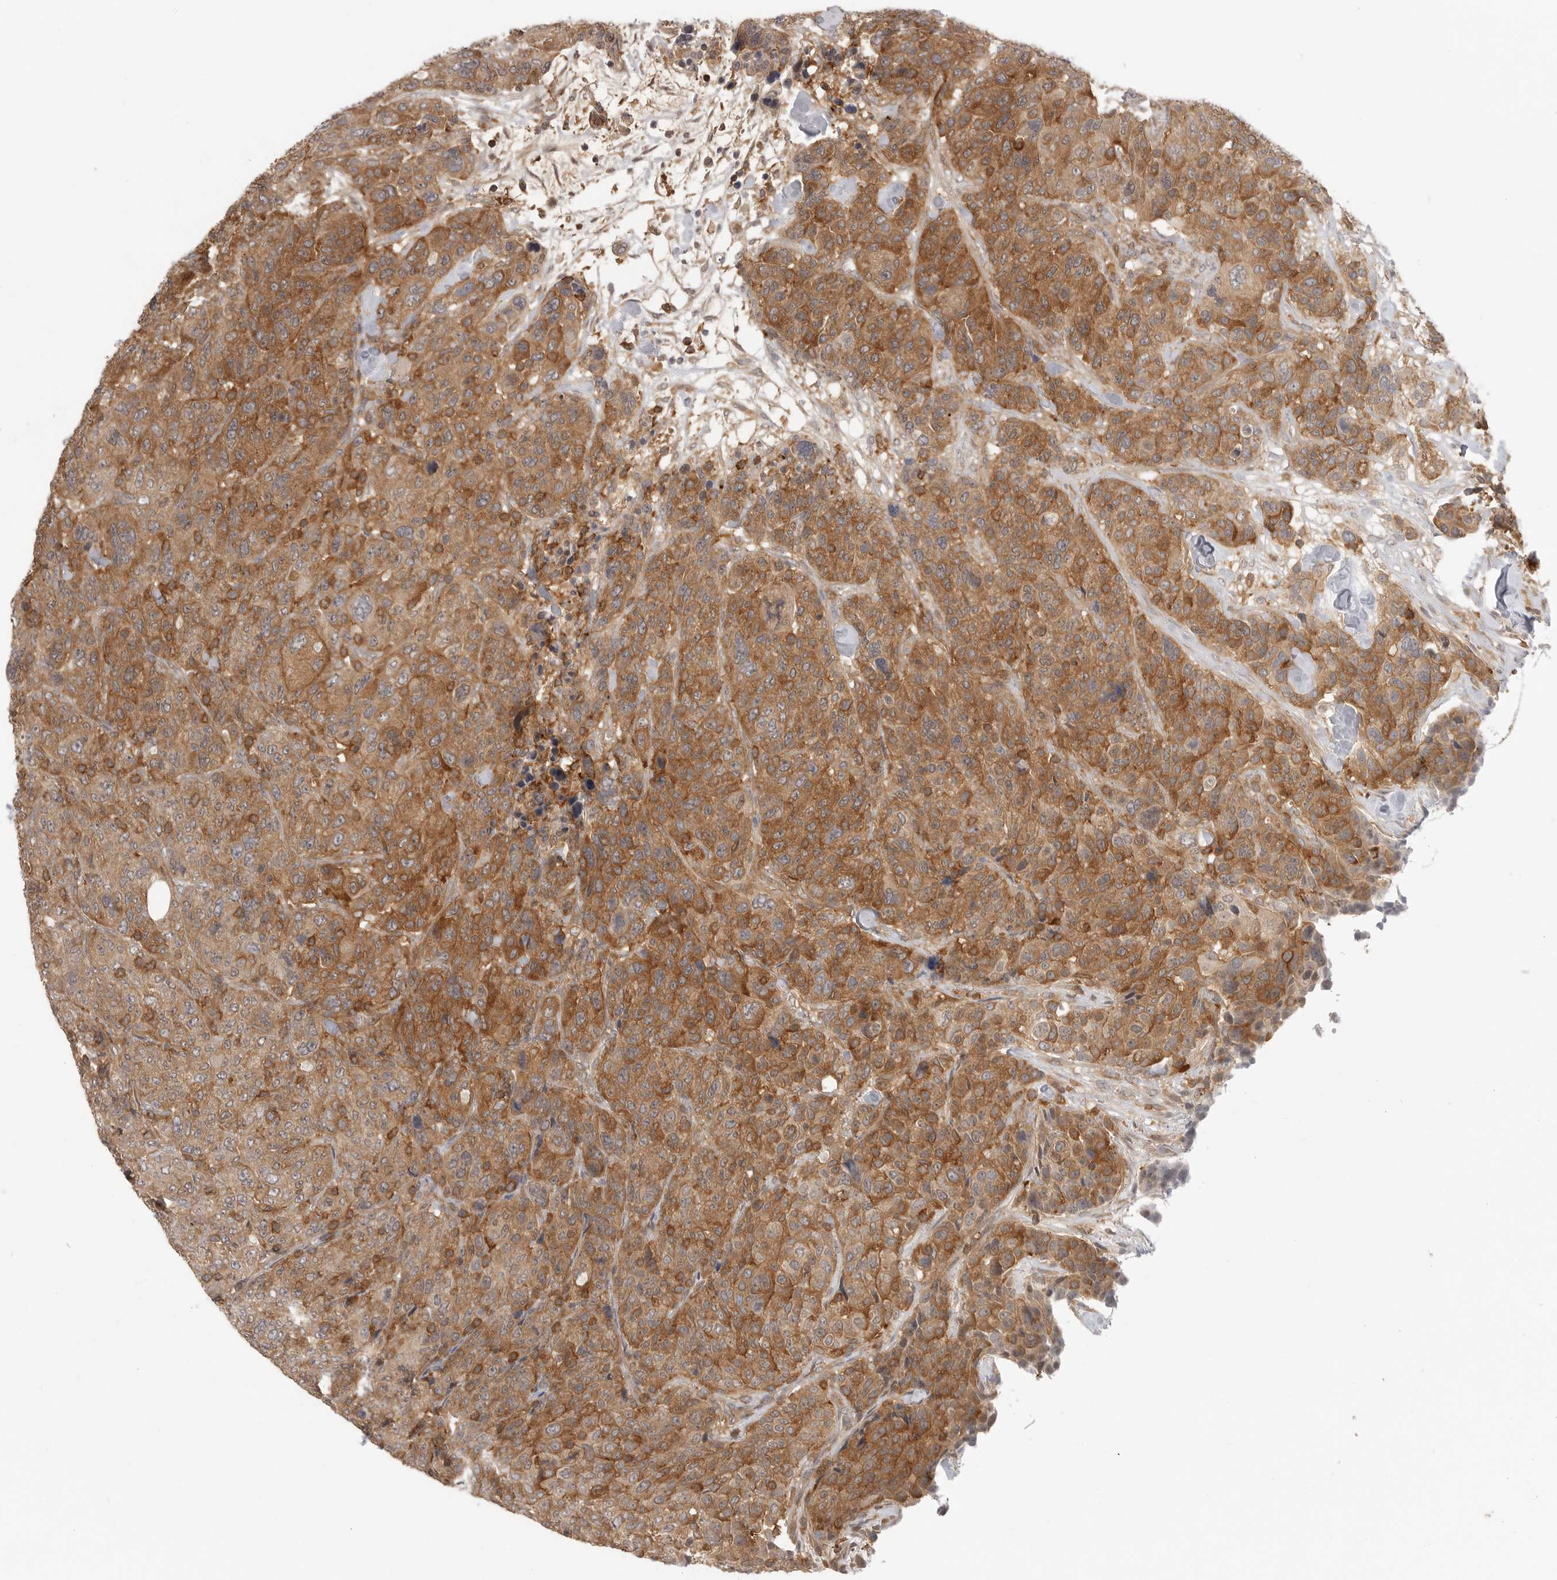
{"staining": {"intensity": "moderate", "quantity": ">75%", "location": "cytoplasmic/membranous"}, "tissue": "breast cancer", "cell_type": "Tumor cells", "image_type": "cancer", "snomed": [{"axis": "morphology", "description": "Duct carcinoma"}, {"axis": "topography", "description": "Breast"}], "caption": "Protein analysis of intraductal carcinoma (breast) tissue displays moderate cytoplasmic/membranous staining in about >75% of tumor cells.", "gene": "DBNL", "patient": {"sex": "female", "age": 37}}